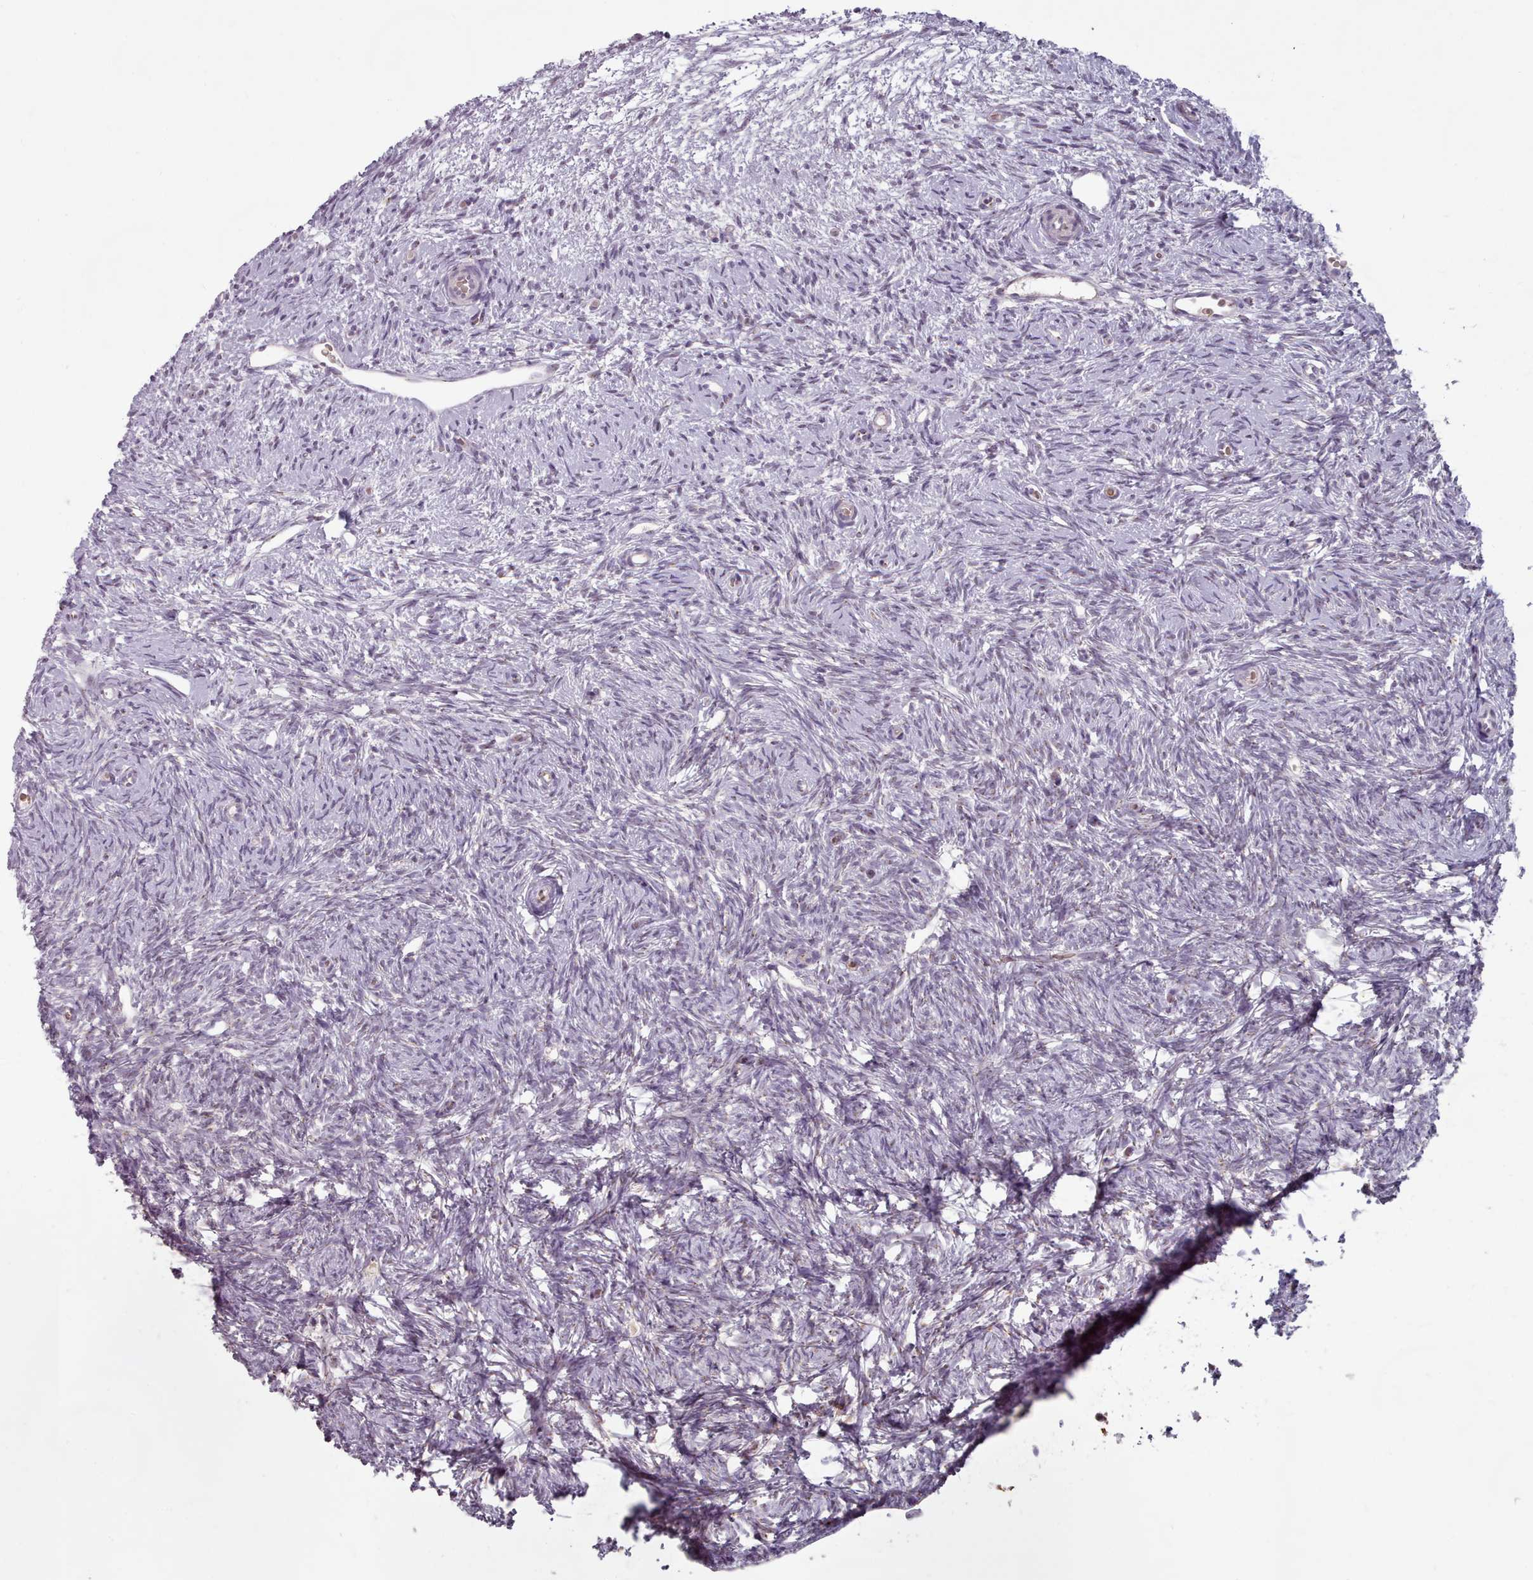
{"staining": {"intensity": "negative", "quantity": "none", "location": "none"}, "tissue": "ovary", "cell_type": "Ovarian stroma cells", "image_type": "normal", "snomed": [{"axis": "morphology", "description": "Normal tissue, NOS"}, {"axis": "topography", "description": "Ovary"}], "caption": "Immunohistochemistry (IHC) of normal human ovary demonstrates no positivity in ovarian stroma cells. (Brightfield microscopy of DAB (3,3'-diaminobenzidine) IHC at high magnification).", "gene": "MAN1B1", "patient": {"sex": "female", "age": 51}}